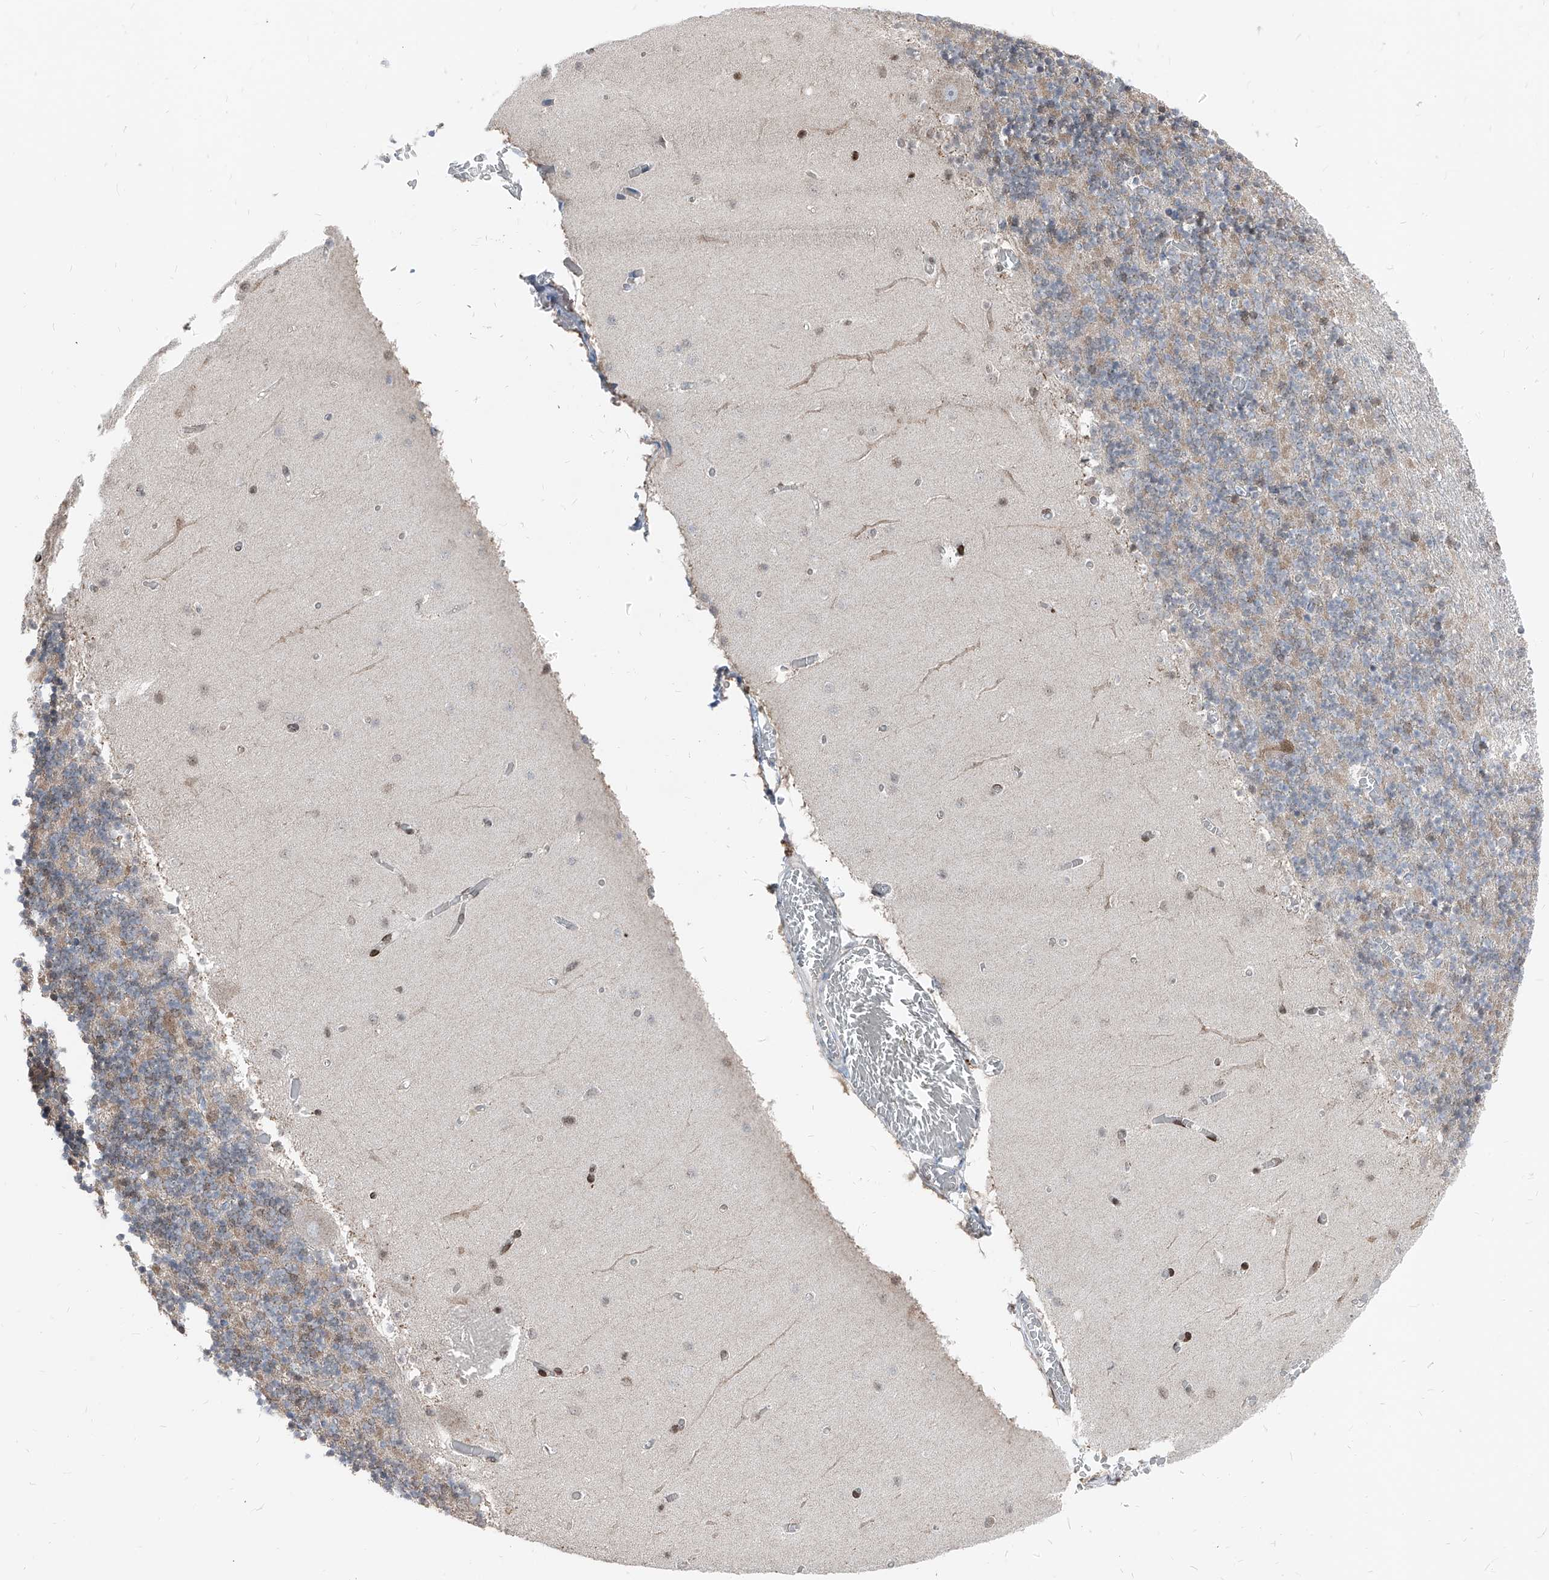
{"staining": {"intensity": "moderate", "quantity": ">75%", "location": "cytoplasmic/membranous"}, "tissue": "cerebellum", "cell_type": "Cells in granular layer", "image_type": "normal", "snomed": [{"axis": "morphology", "description": "Normal tissue, NOS"}, {"axis": "topography", "description": "Cerebellum"}], "caption": "Cerebellum stained for a protein exhibits moderate cytoplasmic/membranous positivity in cells in granular layer. Using DAB (3,3'-diaminobenzidine) (brown) and hematoxylin (blue) stains, captured at high magnification using brightfield microscopy.", "gene": "AGPS", "patient": {"sex": "female", "age": 28}}